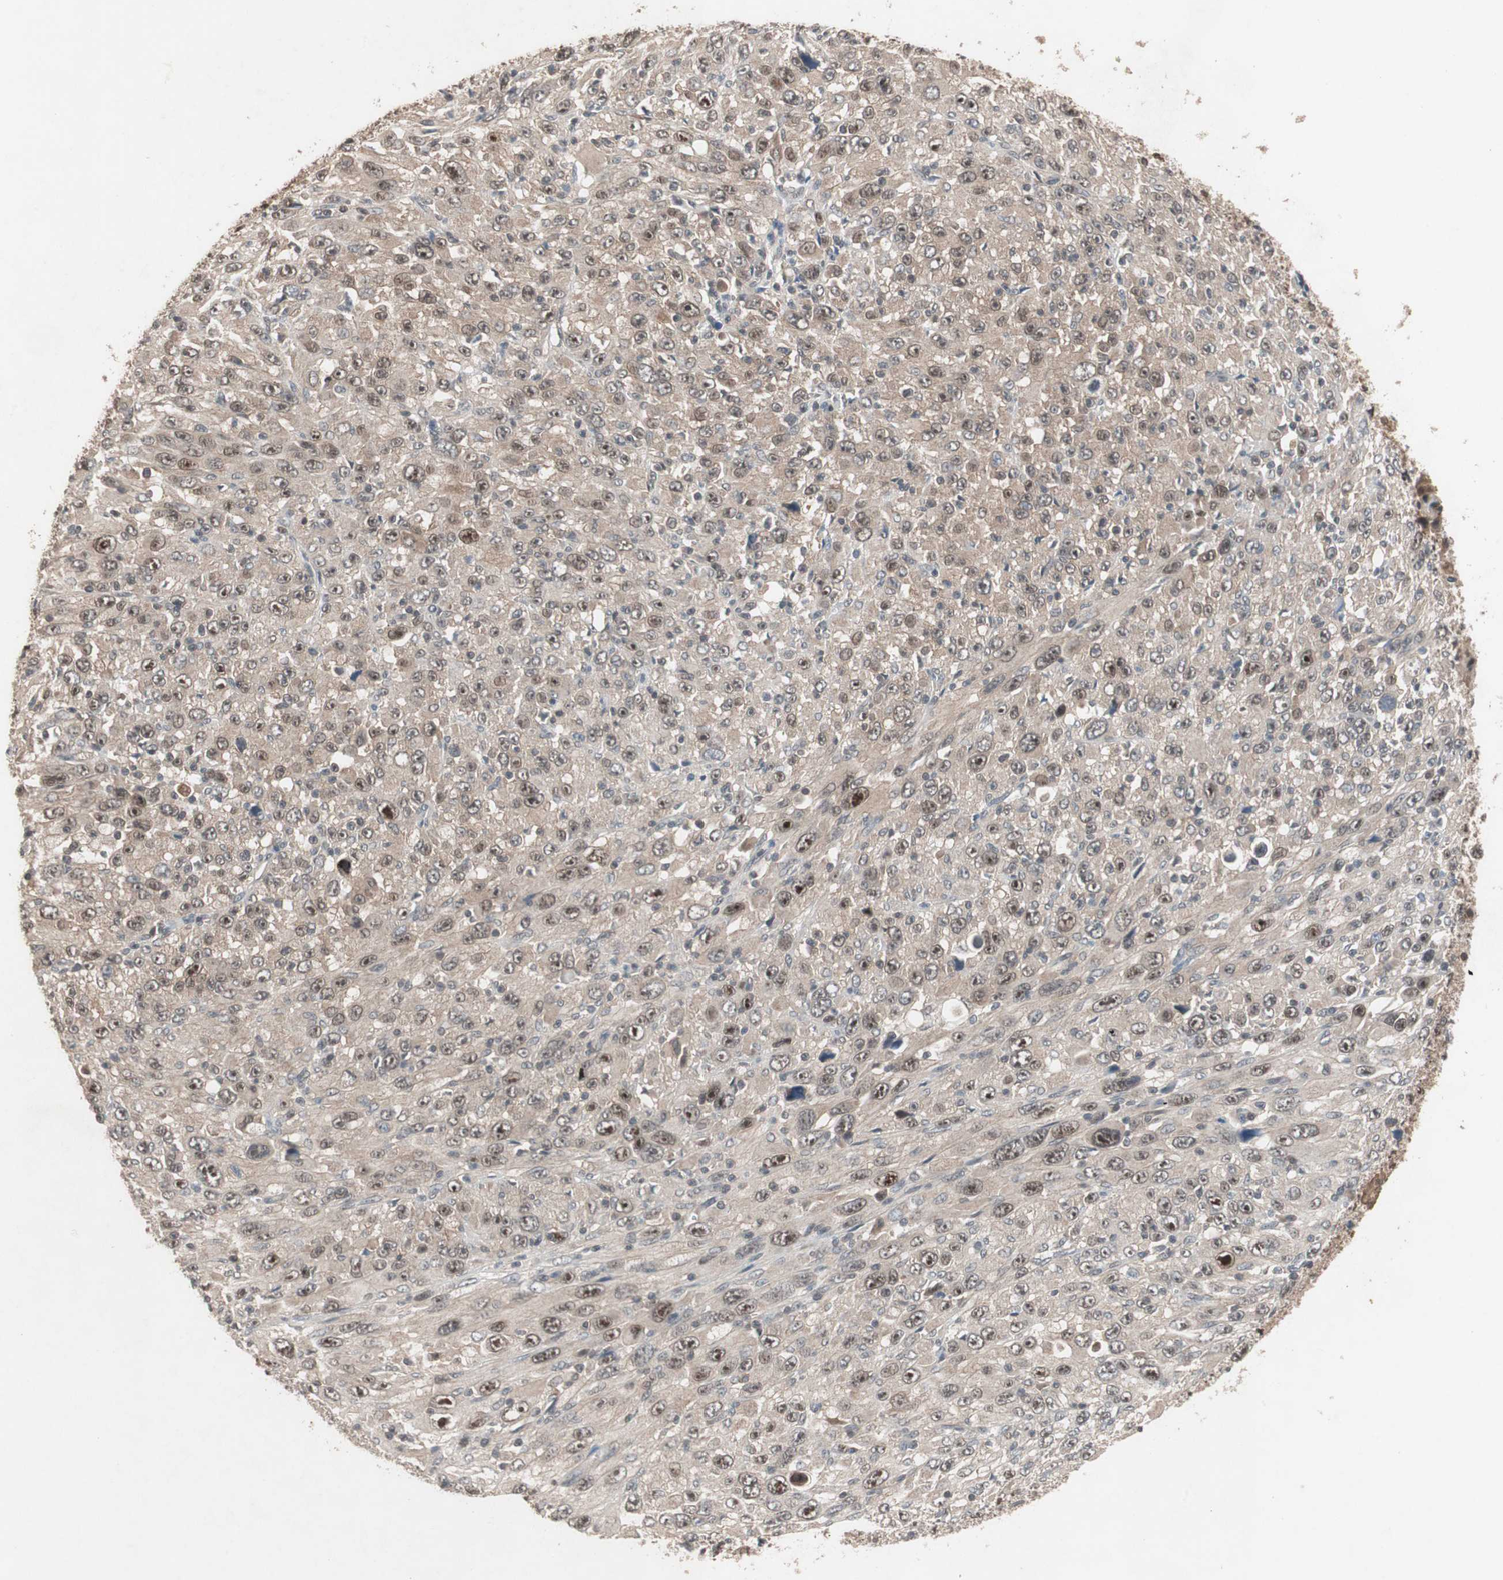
{"staining": {"intensity": "strong", "quantity": ">75%", "location": "cytoplasmic/membranous,nuclear"}, "tissue": "melanoma", "cell_type": "Tumor cells", "image_type": "cancer", "snomed": [{"axis": "morphology", "description": "Malignant melanoma, Metastatic site"}, {"axis": "topography", "description": "Skin"}], "caption": "The photomicrograph demonstrates immunohistochemical staining of melanoma. There is strong cytoplasmic/membranous and nuclear positivity is identified in approximately >75% of tumor cells.", "gene": "GART", "patient": {"sex": "female", "age": 56}}